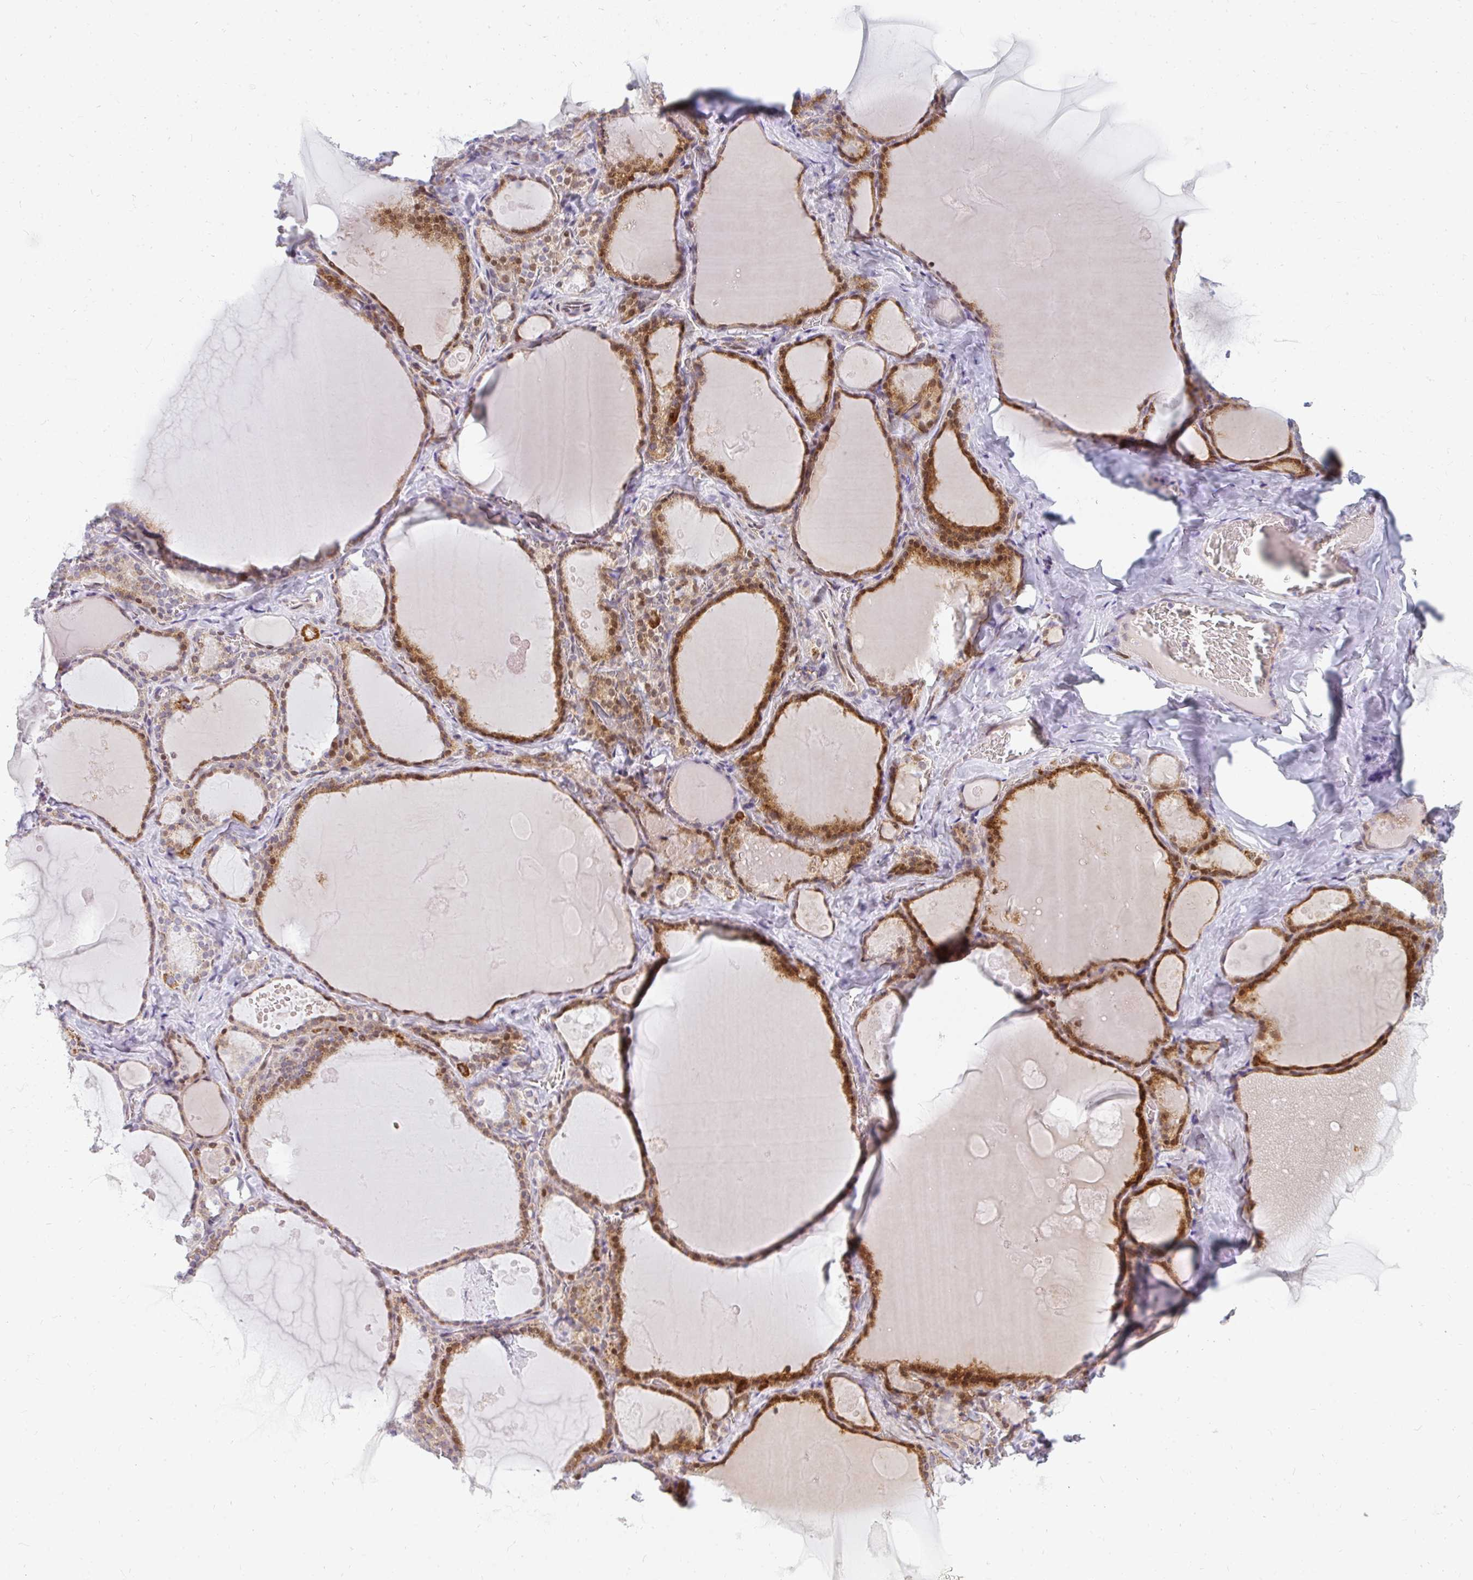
{"staining": {"intensity": "strong", "quantity": ">75%", "location": "cytoplasmic/membranous,nuclear"}, "tissue": "thyroid gland", "cell_type": "Glandular cells", "image_type": "normal", "snomed": [{"axis": "morphology", "description": "Normal tissue, NOS"}, {"axis": "topography", "description": "Thyroid gland"}], "caption": "An immunohistochemistry histopathology image of benign tissue is shown. Protein staining in brown highlights strong cytoplasmic/membranous,nuclear positivity in thyroid gland within glandular cells. Using DAB (brown) and hematoxylin (blue) stains, captured at high magnification using brightfield microscopy.", "gene": "PLA2G5", "patient": {"sex": "male", "age": 56}}